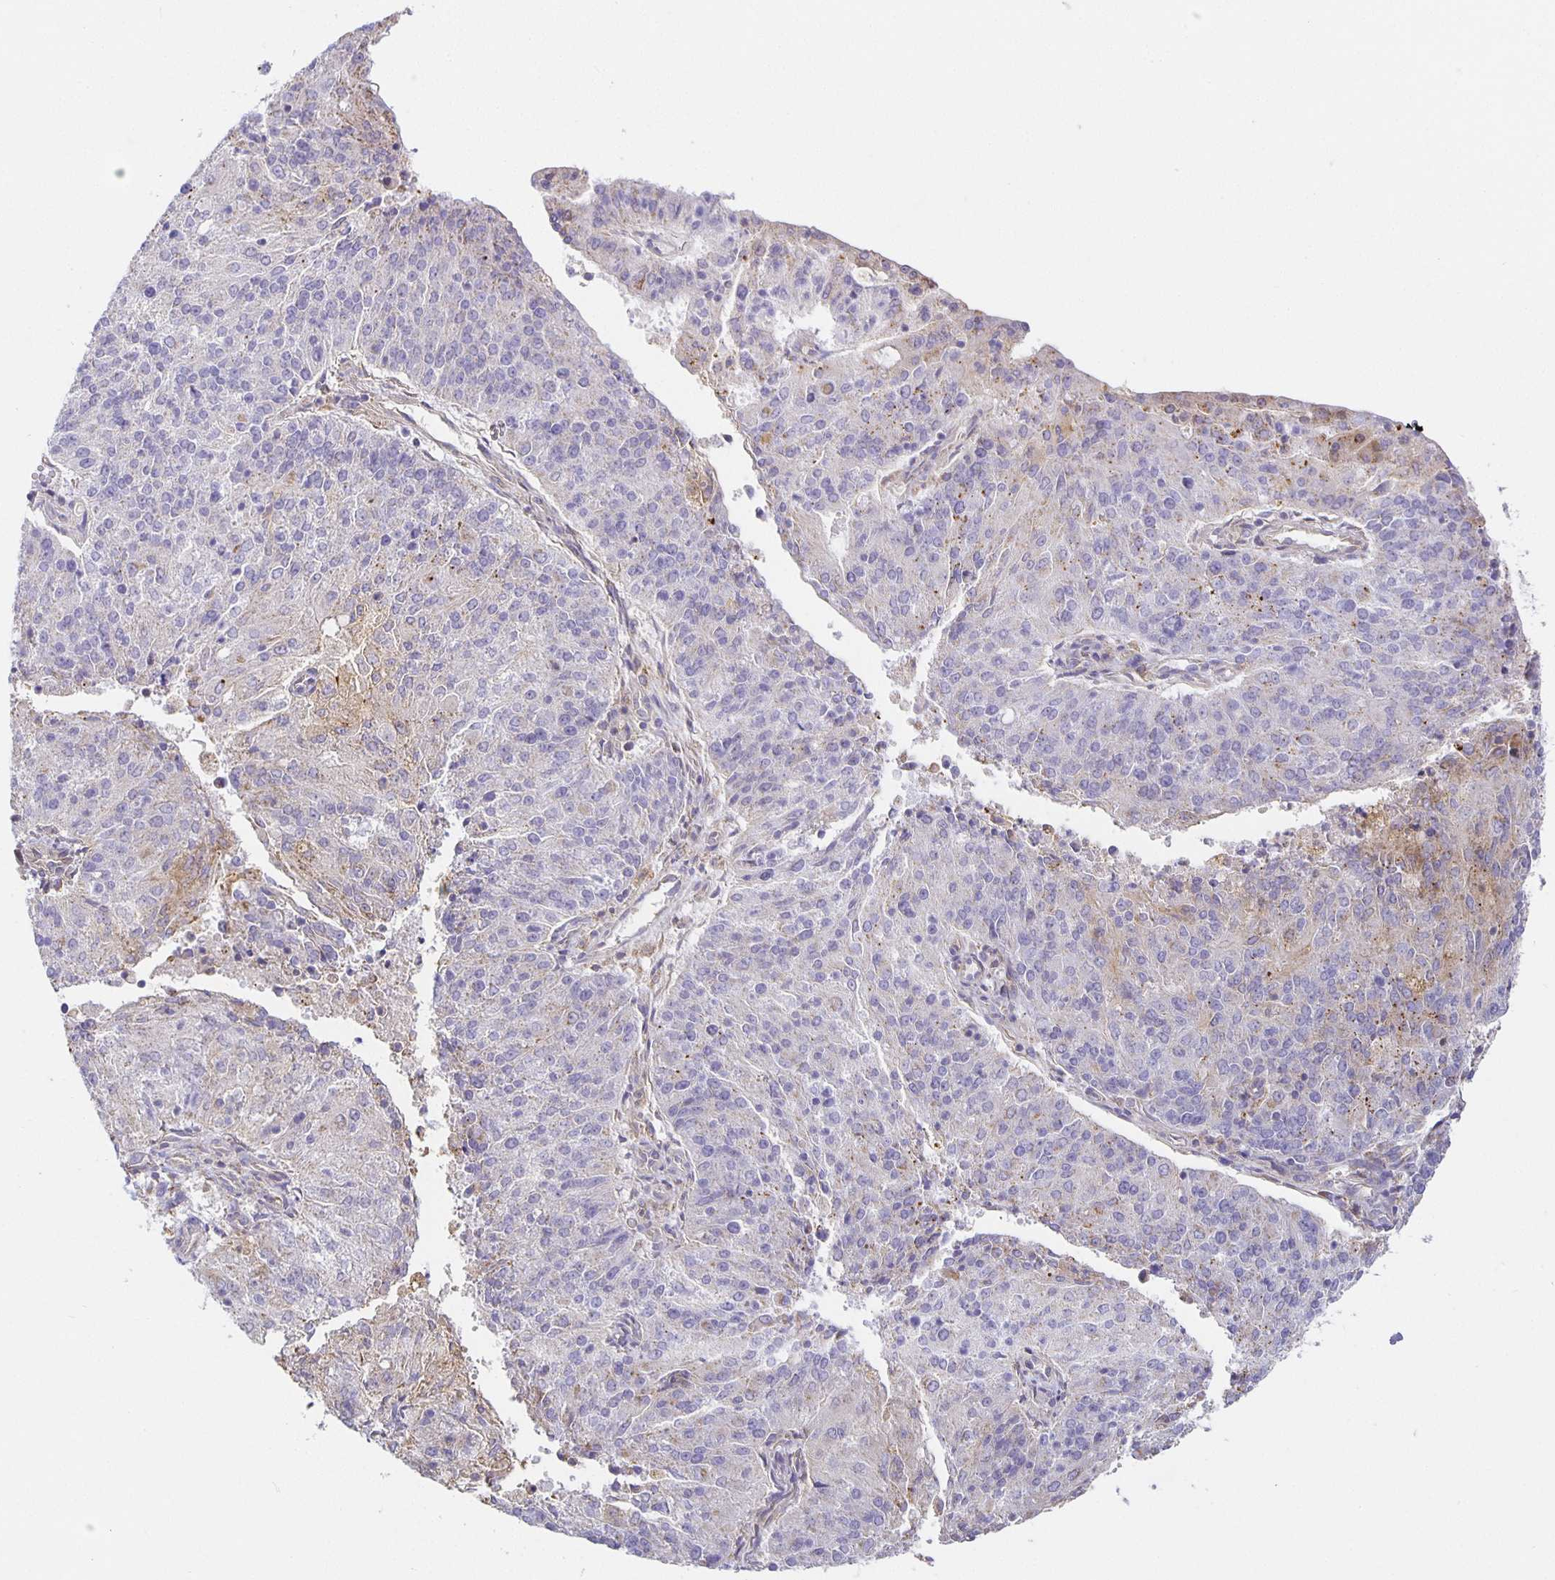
{"staining": {"intensity": "moderate", "quantity": "25%-75%", "location": "cytoplasmic/membranous"}, "tissue": "endometrial cancer", "cell_type": "Tumor cells", "image_type": "cancer", "snomed": [{"axis": "morphology", "description": "Adenocarcinoma, NOS"}, {"axis": "topography", "description": "Endometrium"}], "caption": "Immunohistochemical staining of human adenocarcinoma (endometrial) reveals moderate cytoplasmic/membranous protein staining in approximately 25%-75% of tumor cells.", "gene": "FLRT3", "patient": {"sex": "female", "age": 82}}